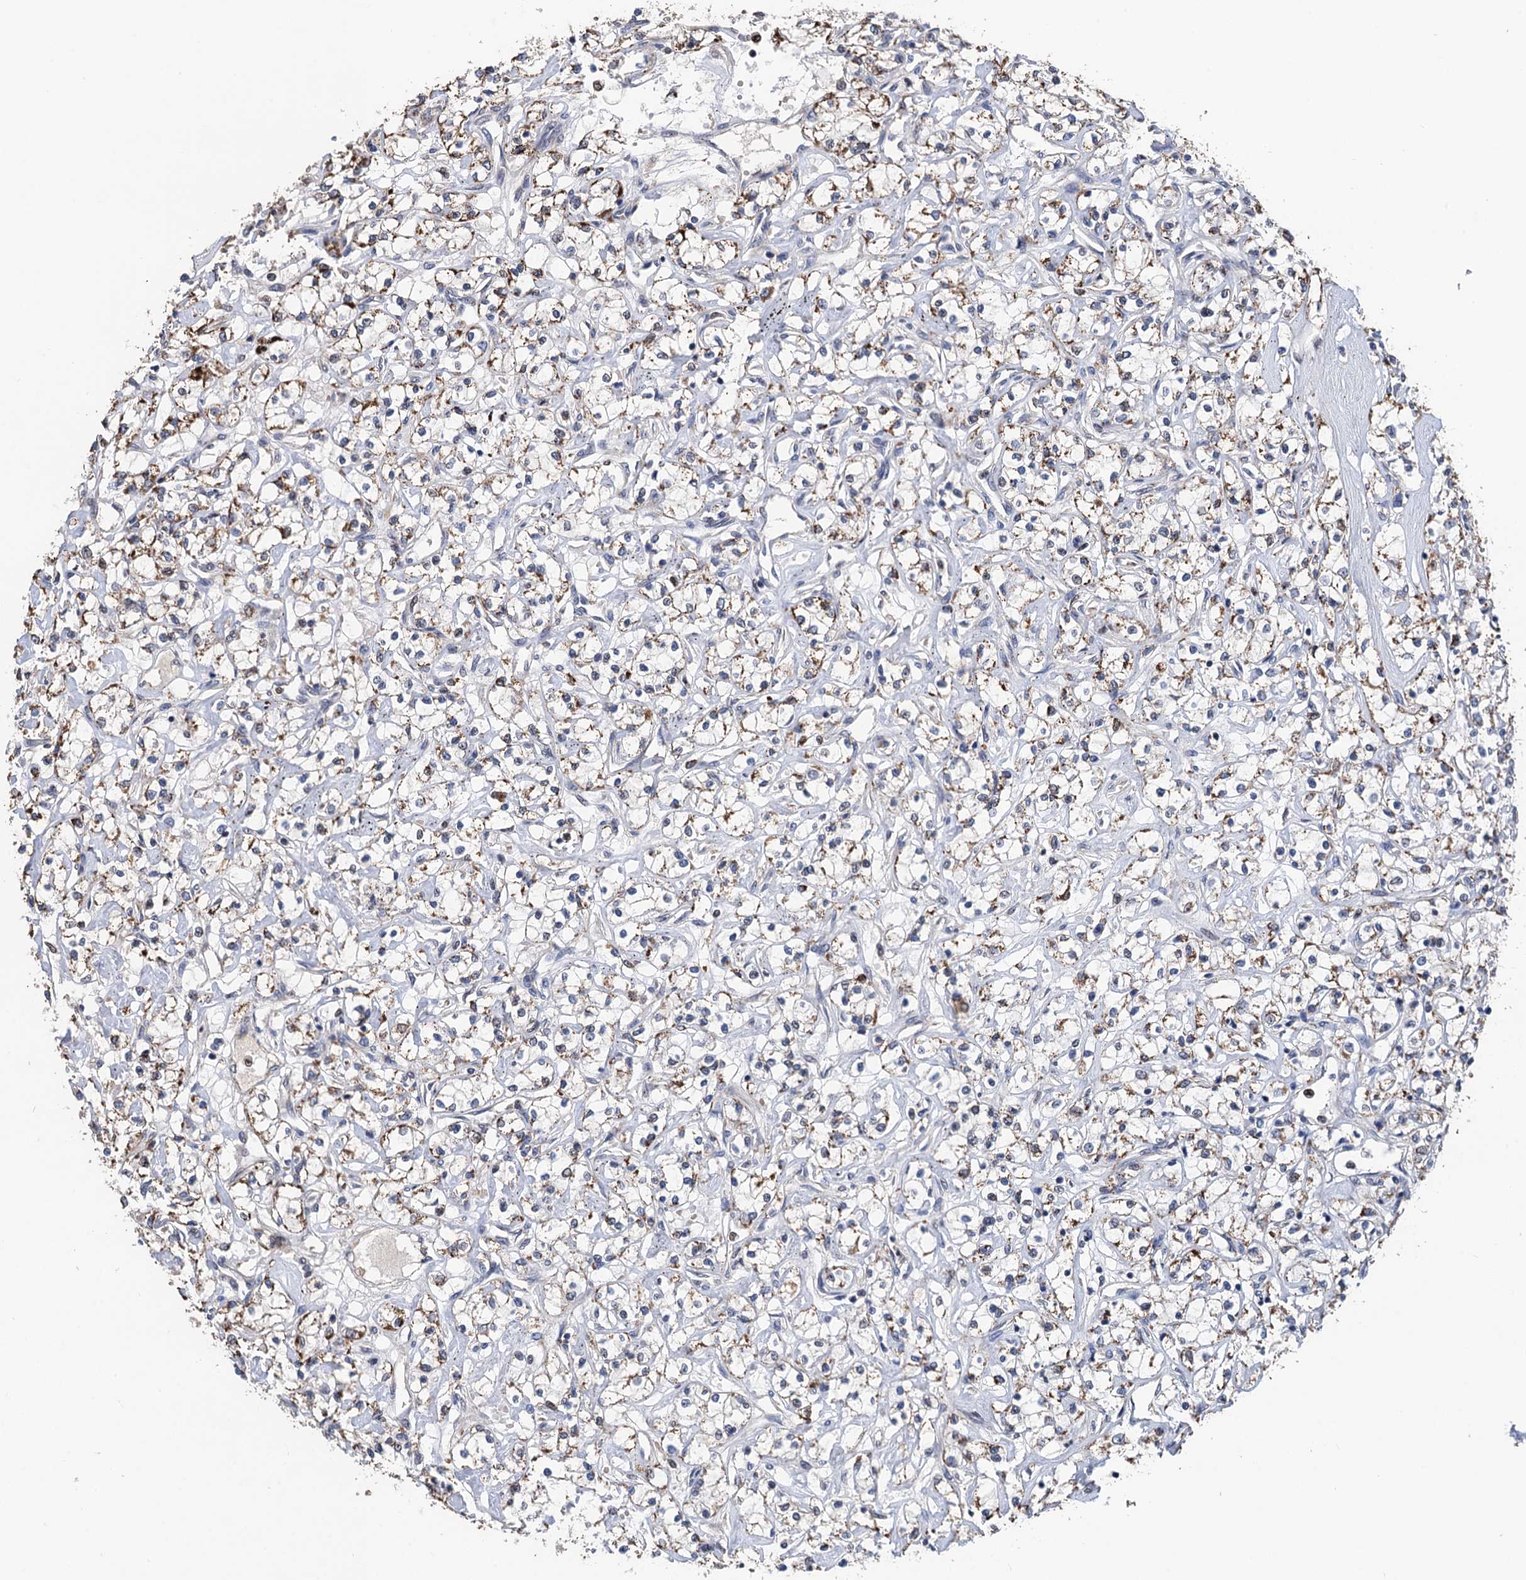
{"staining": {"intensity": "moderate", "quantity": "25%-75%", "location": "cytoplasmic/membranous"}, "tissue": "renal cancer", "cell_type": "Tumor cells", "image_type": "cancer", "snomed": [{"axis": "morphology", "description": "Adenocarcinoma, NOS"}, {"axis": "topography", "description": "Kidney"}], "caption": "Renal cancer (adenocarcinoma) stained with a brown dye reveals moderate cytoplasmic/membranous positive staining in about 25%-75% of tumor cells.", "gene": "TSEN34", "patient": {"sex": "female", "age": 59}}